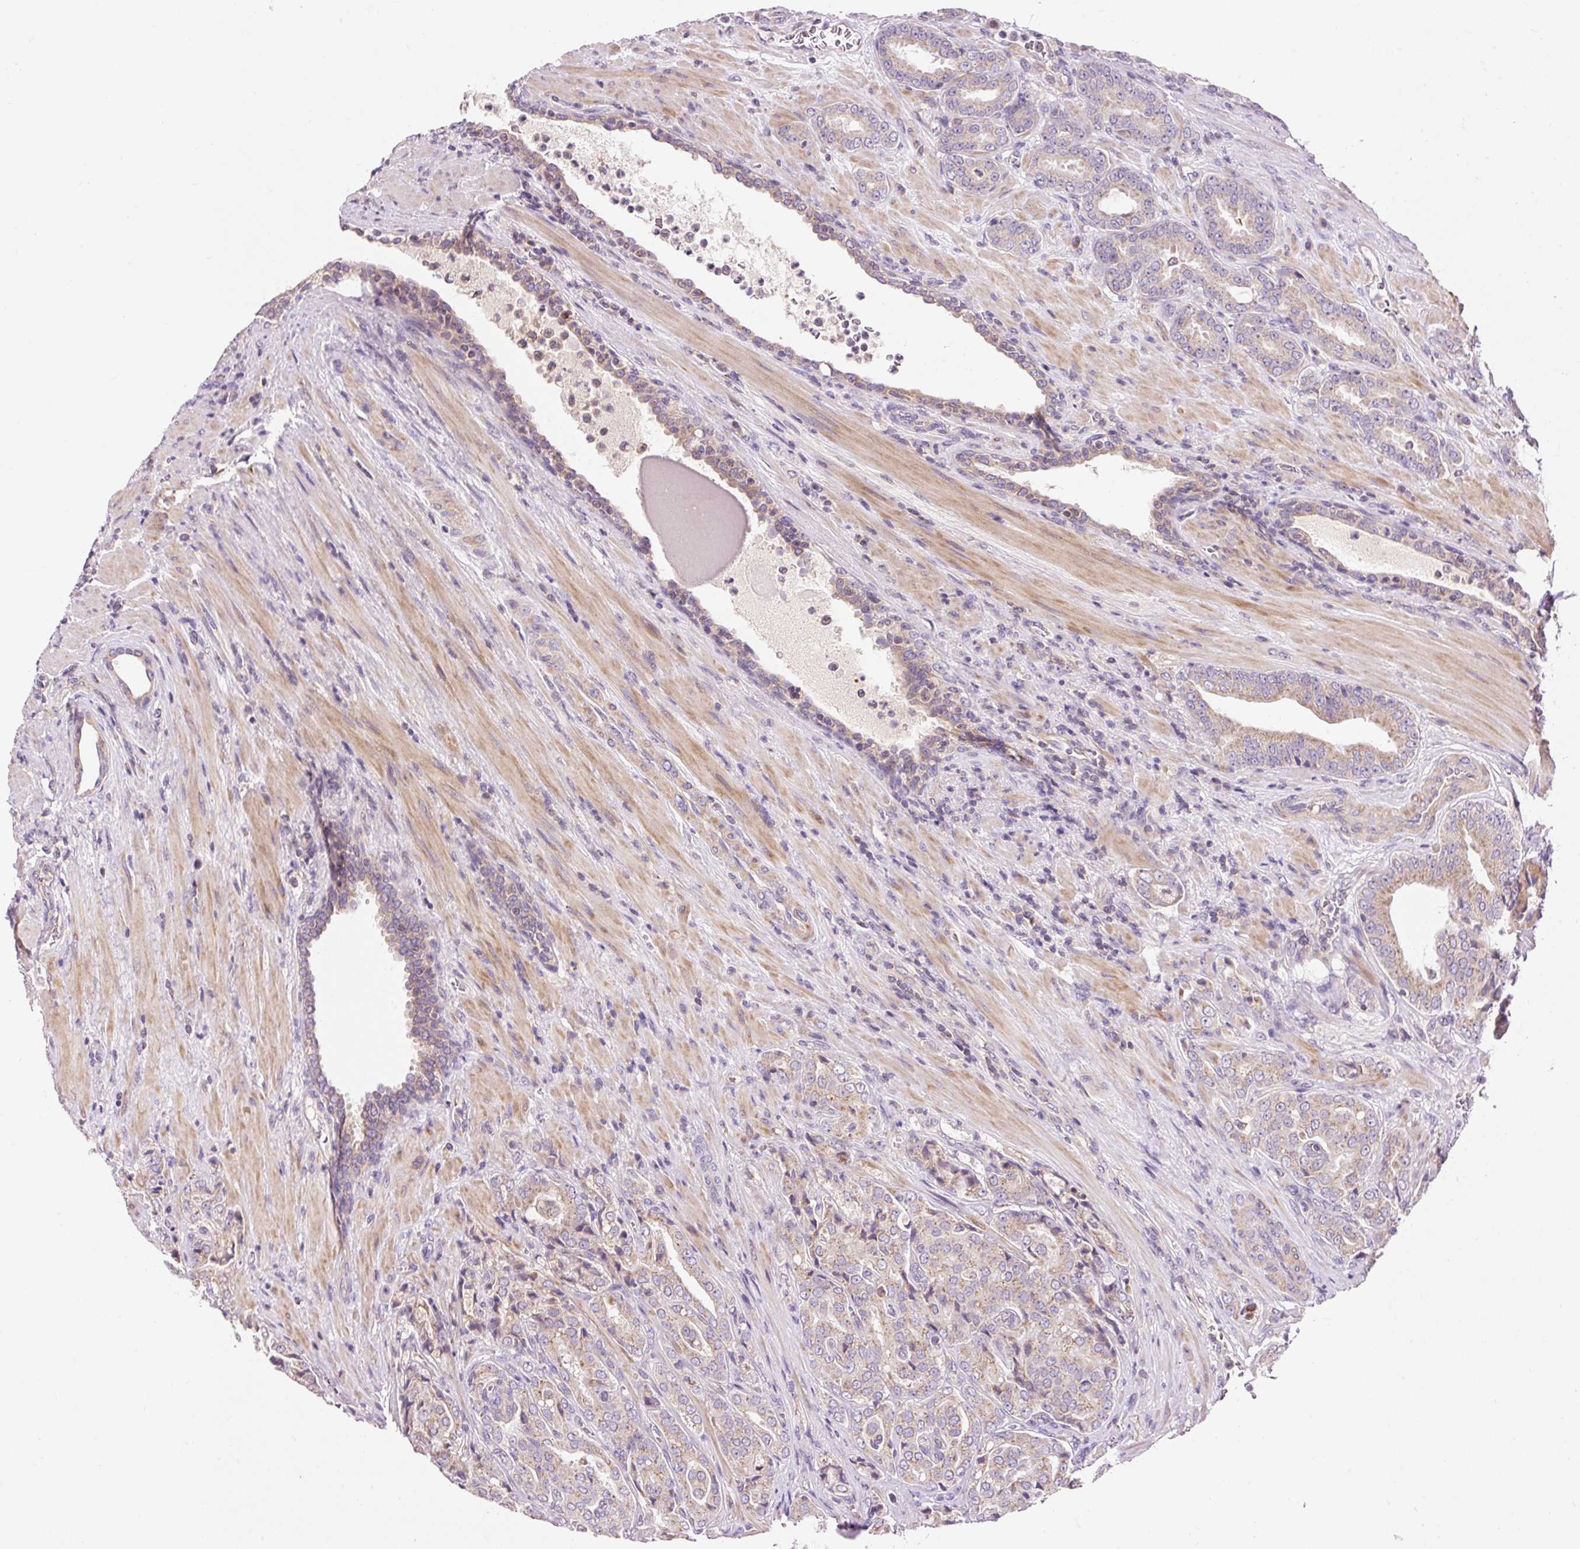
{"staining": {"intensity": "weak", "quantity": "<25%", "location": "cytoplasmic/membranous"}, "tissue": "prostate cancer", "cell_type": "Tumor cells", "image_type": "cancer", "snomed": [{"axis": "morphology", "description": "Adenocarcinoma, High grade"}, {"axis": "topography", "description": "Prostate"}], "caption": "The immunohistochemistry histopathology image has no significant expression in tumor cells of prostate cancer tissue.", "gene": "IMMT", "patient": {"sex": "male", "age": 68}}